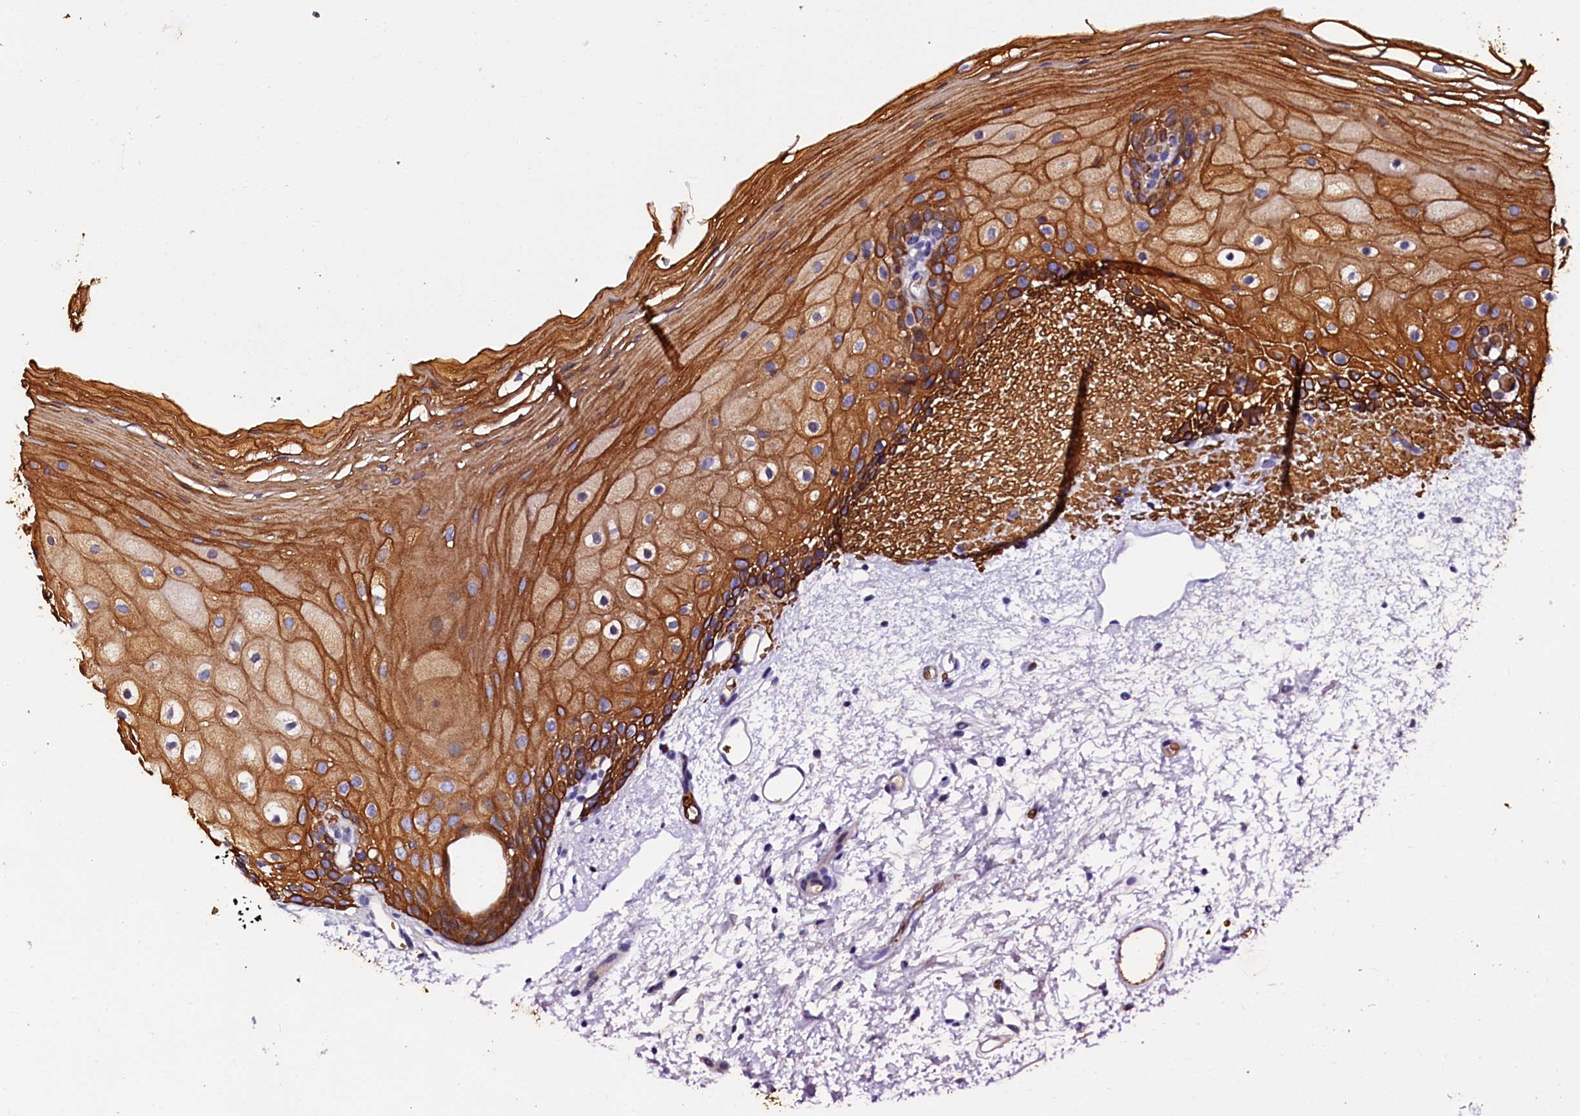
{"staining": {"intensity": "strong", "quantity": ">75%", "location": "cytoplasmic/membranous"}, "tissue": "oral mucosa", "cell_type": "Squamous epithelial cells", "image_type": "normal", "snomed": [{"axis": "morphology", "description": "Normal tissue, NOS"}, {"axis": "topography", "description": "Oral tissue"}], "caption": "Squamous epithelial cells show high levels of strong cytoplasmic/membranous staining in approximately >75% of cells in benign oral mucosa.", "gene": "CTDSPL2", "patient": {"sex": "female", "age": 70}}